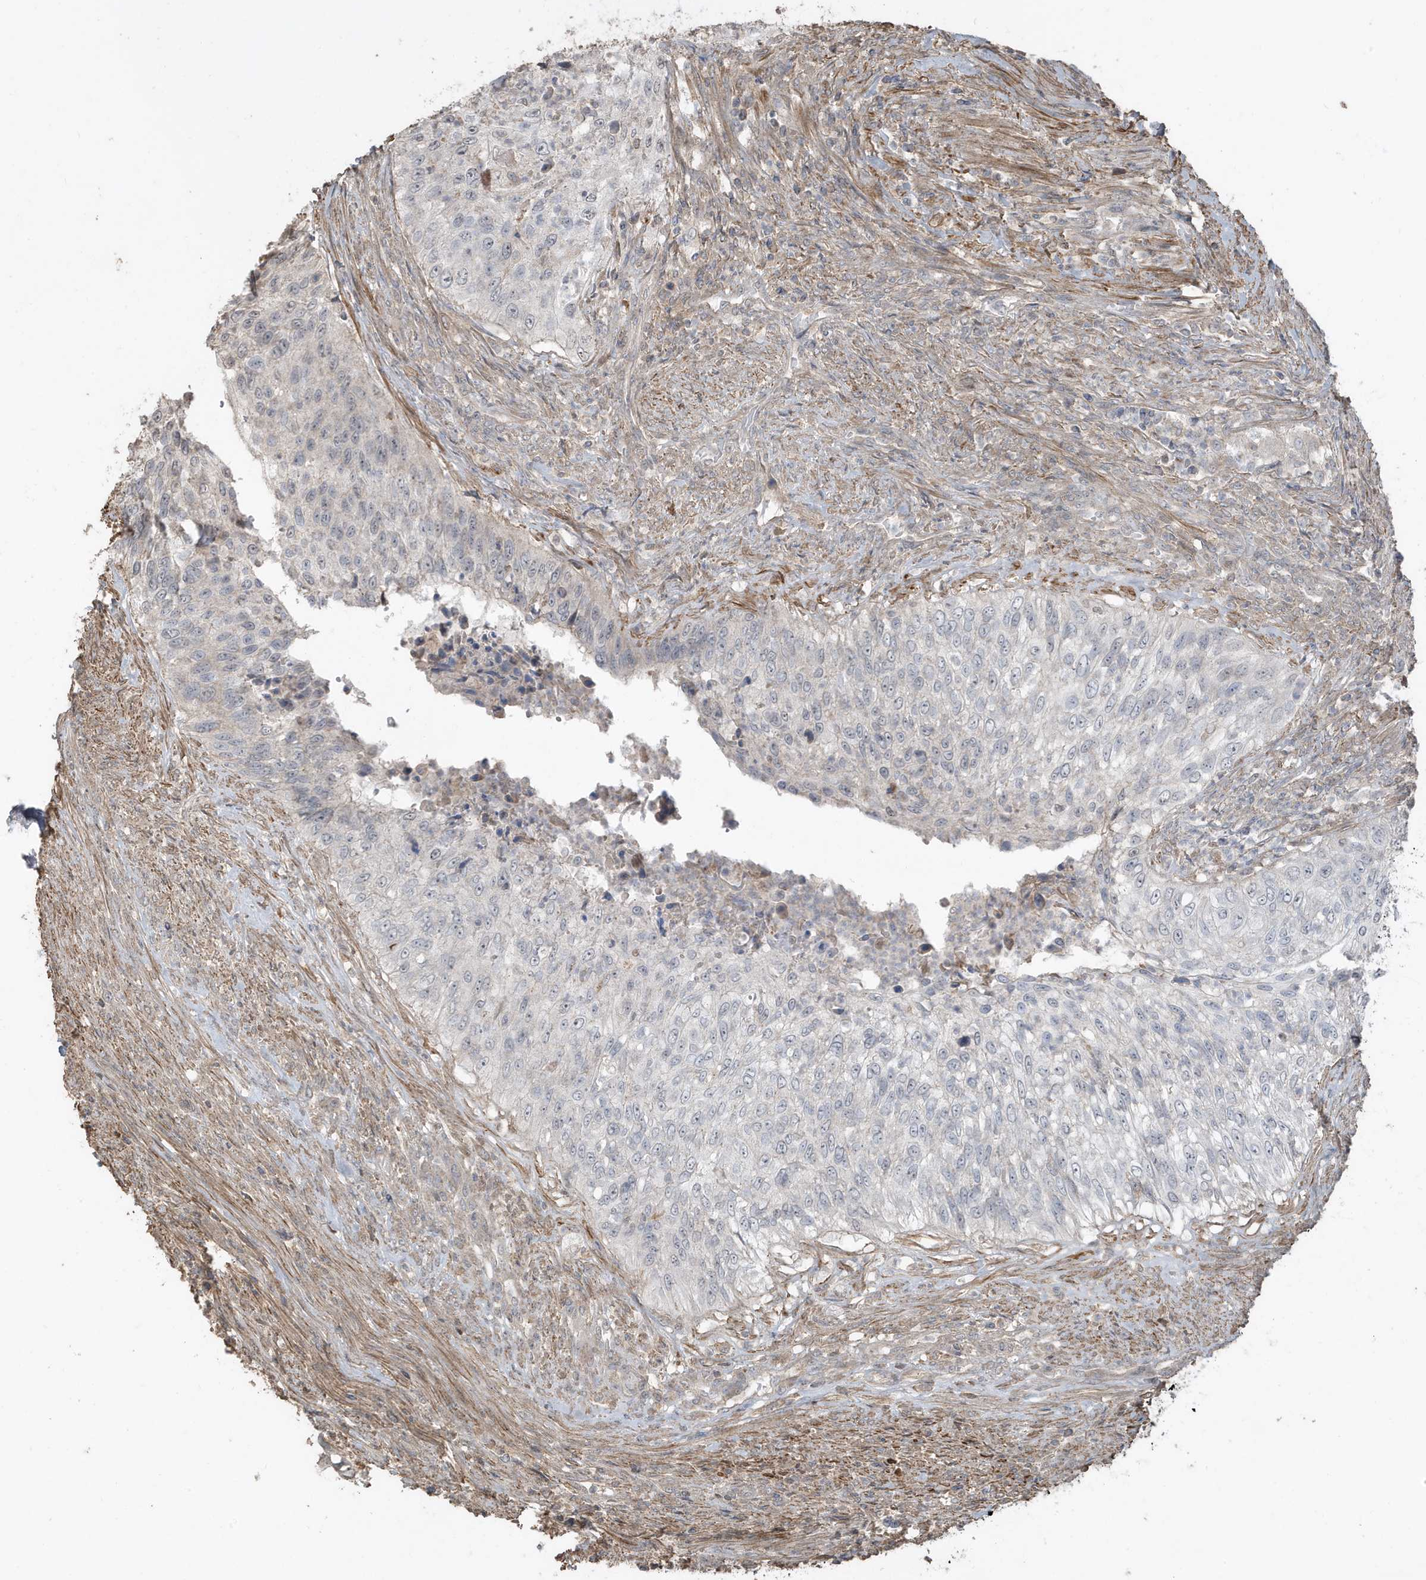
{"staining": {"intensity": "negative", "quantity": "none", "location": "none"}, "tissue": "urothelial cancer", "cell_type": "Tumor cells", "image_type": "cancer", "snomed": [{"axis": "morphology", "description": "Urothelial carcinoma, High grade"}, {"axis": "topography", "description": "Urinary bladder"}], "caption": "Tumor cells are negative for protein expression in human urothelial cancer. (DAB (3,3'-diaminobenzidine) immunohistochemistry (IHC) with hematoxylin counter stain).", "gene": "PRRT3", "patient": {"sex": "female", "age": 60}}